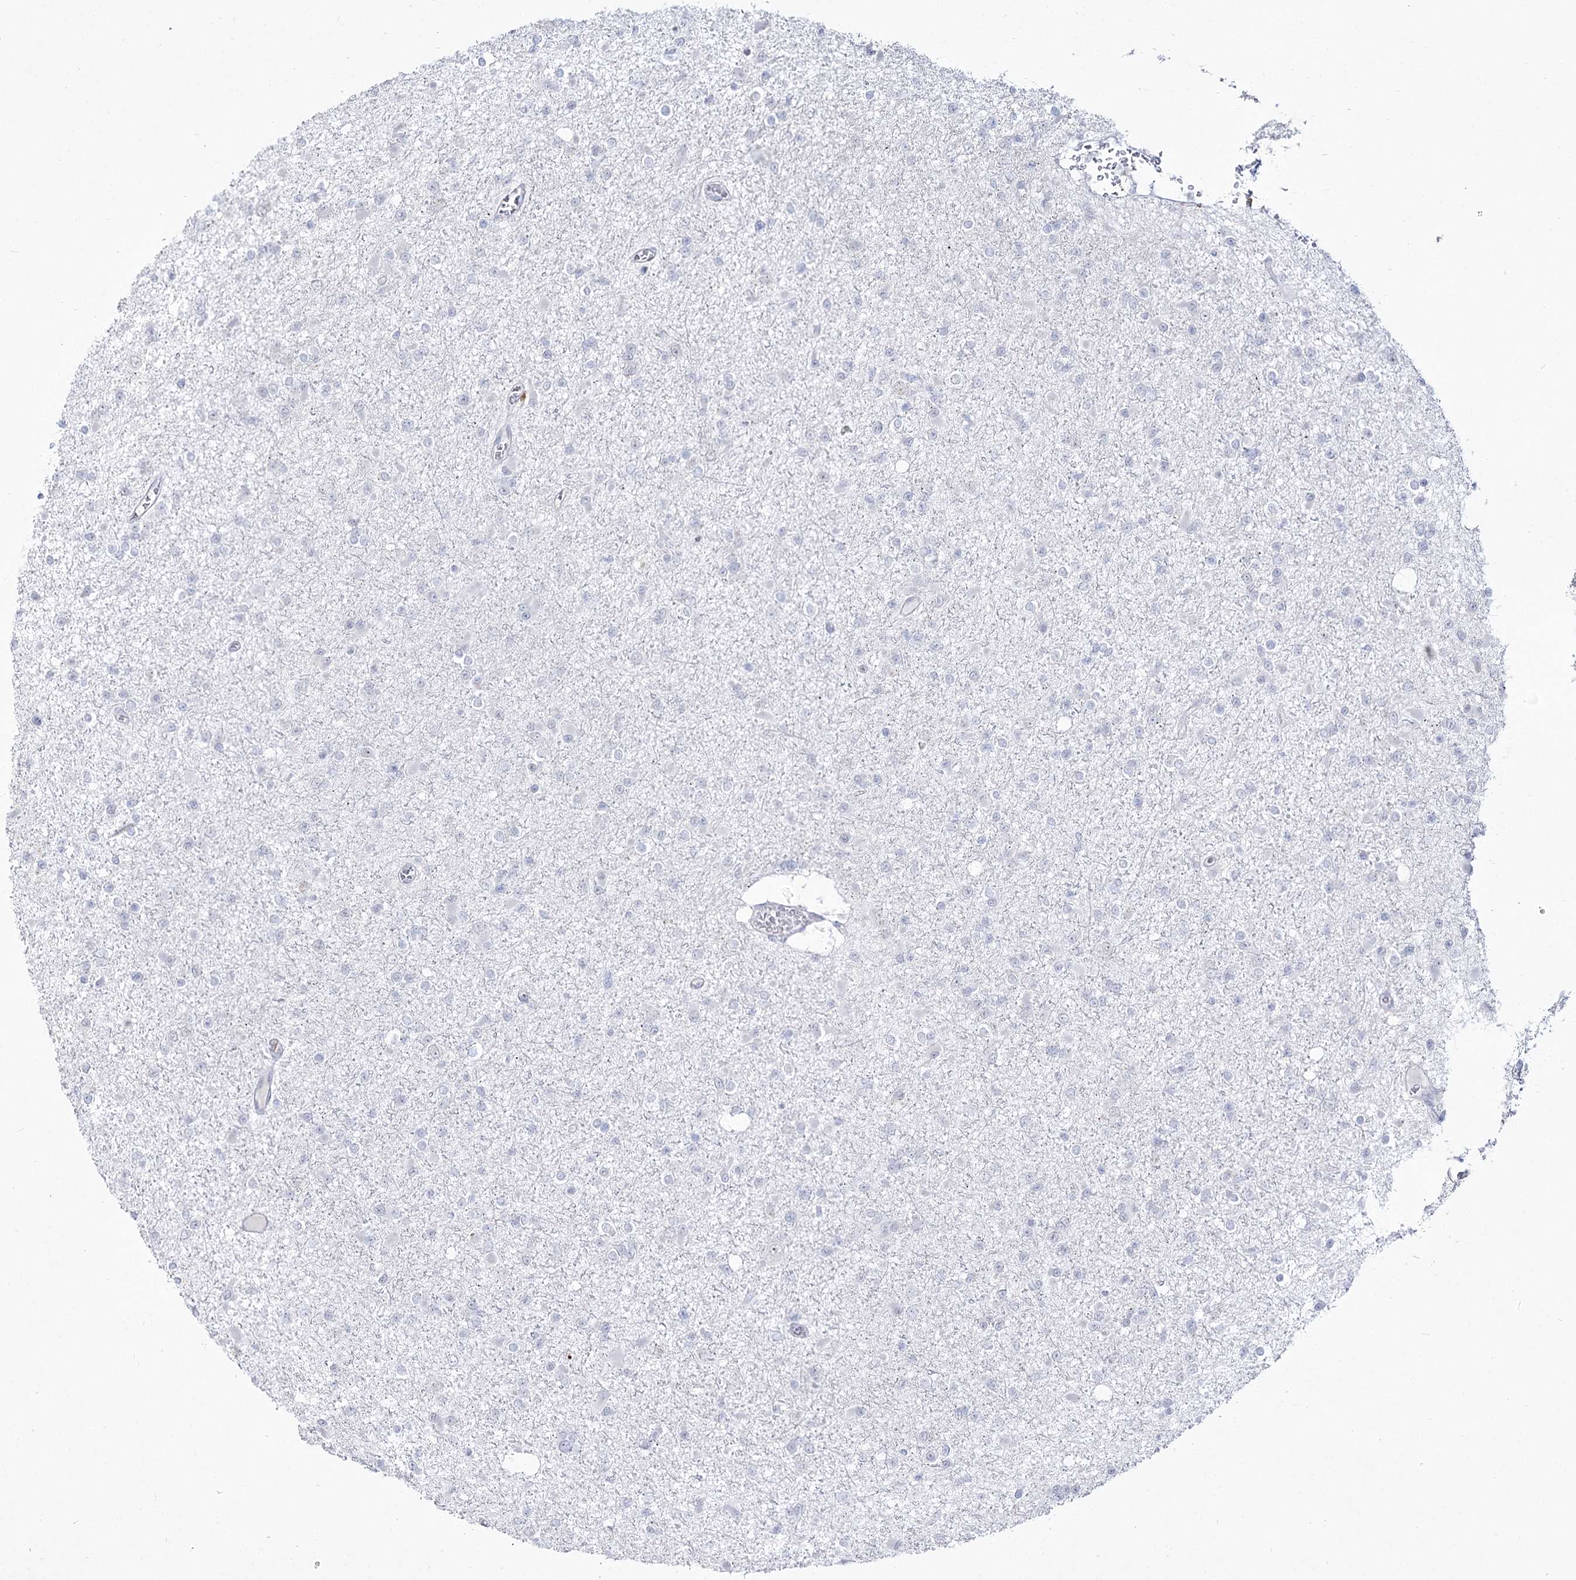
{"staining": {"intensity": "negative", "quantity": "none", "location": "none"}, "tissue": "glioma", "cell_type": "Tumor cells", "image_type": "cancer", "snomed": [{"axis": "morphology", "description": "Glioma, malignant, Low grade"}, {"axis": "topography", "description": "Brain"}], "caption": "An immunohistochemistry histopathology image of low-grade glioma (malignant) is shown. There is no staining in tumor cells of low-grade glioma (malignant).", "gene": "DDX50", "patient": {"sex": "female", "age": 22}}